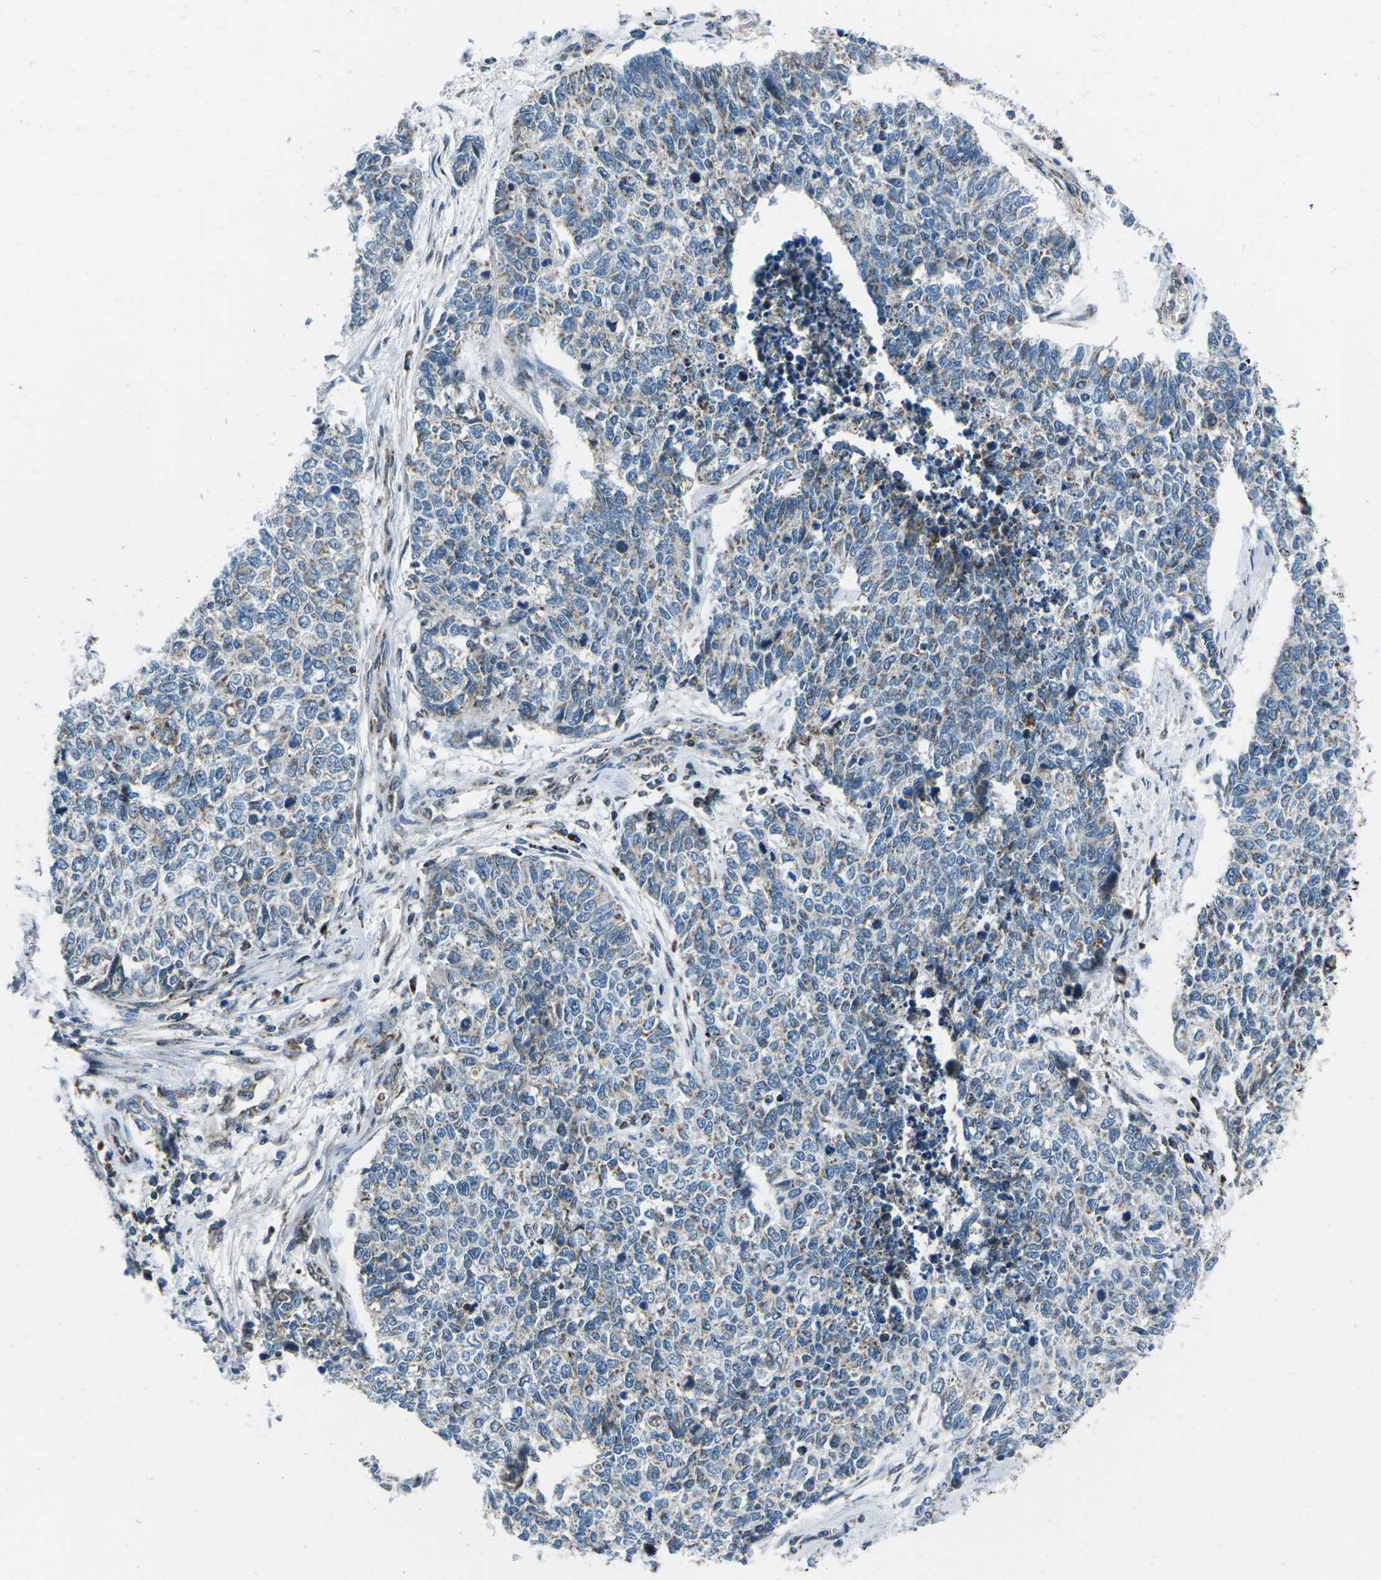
{"staining": {"intensity": "weak", "quantity": "<25%", "location": "cytoplasmic/membranous"}, "tissue": "cervical cancer", "cell_type": "Tumor cells", "image_type": "cancer", "snomed": [{"axis": "morphology", "description": "Squamous cell carcinoma, NOS"}, {"axis": "topography", "description": "Cervix"}], "caption": "IHC image of neoplastic tissue: human cervical squamous cell carcinoma stained with DAB (3,3'-diaminobenzidine) demonstrates no significant protein expression in tumor cells.", "gene": "RFESD", "patient": {"sex": "female", "age": 63}}